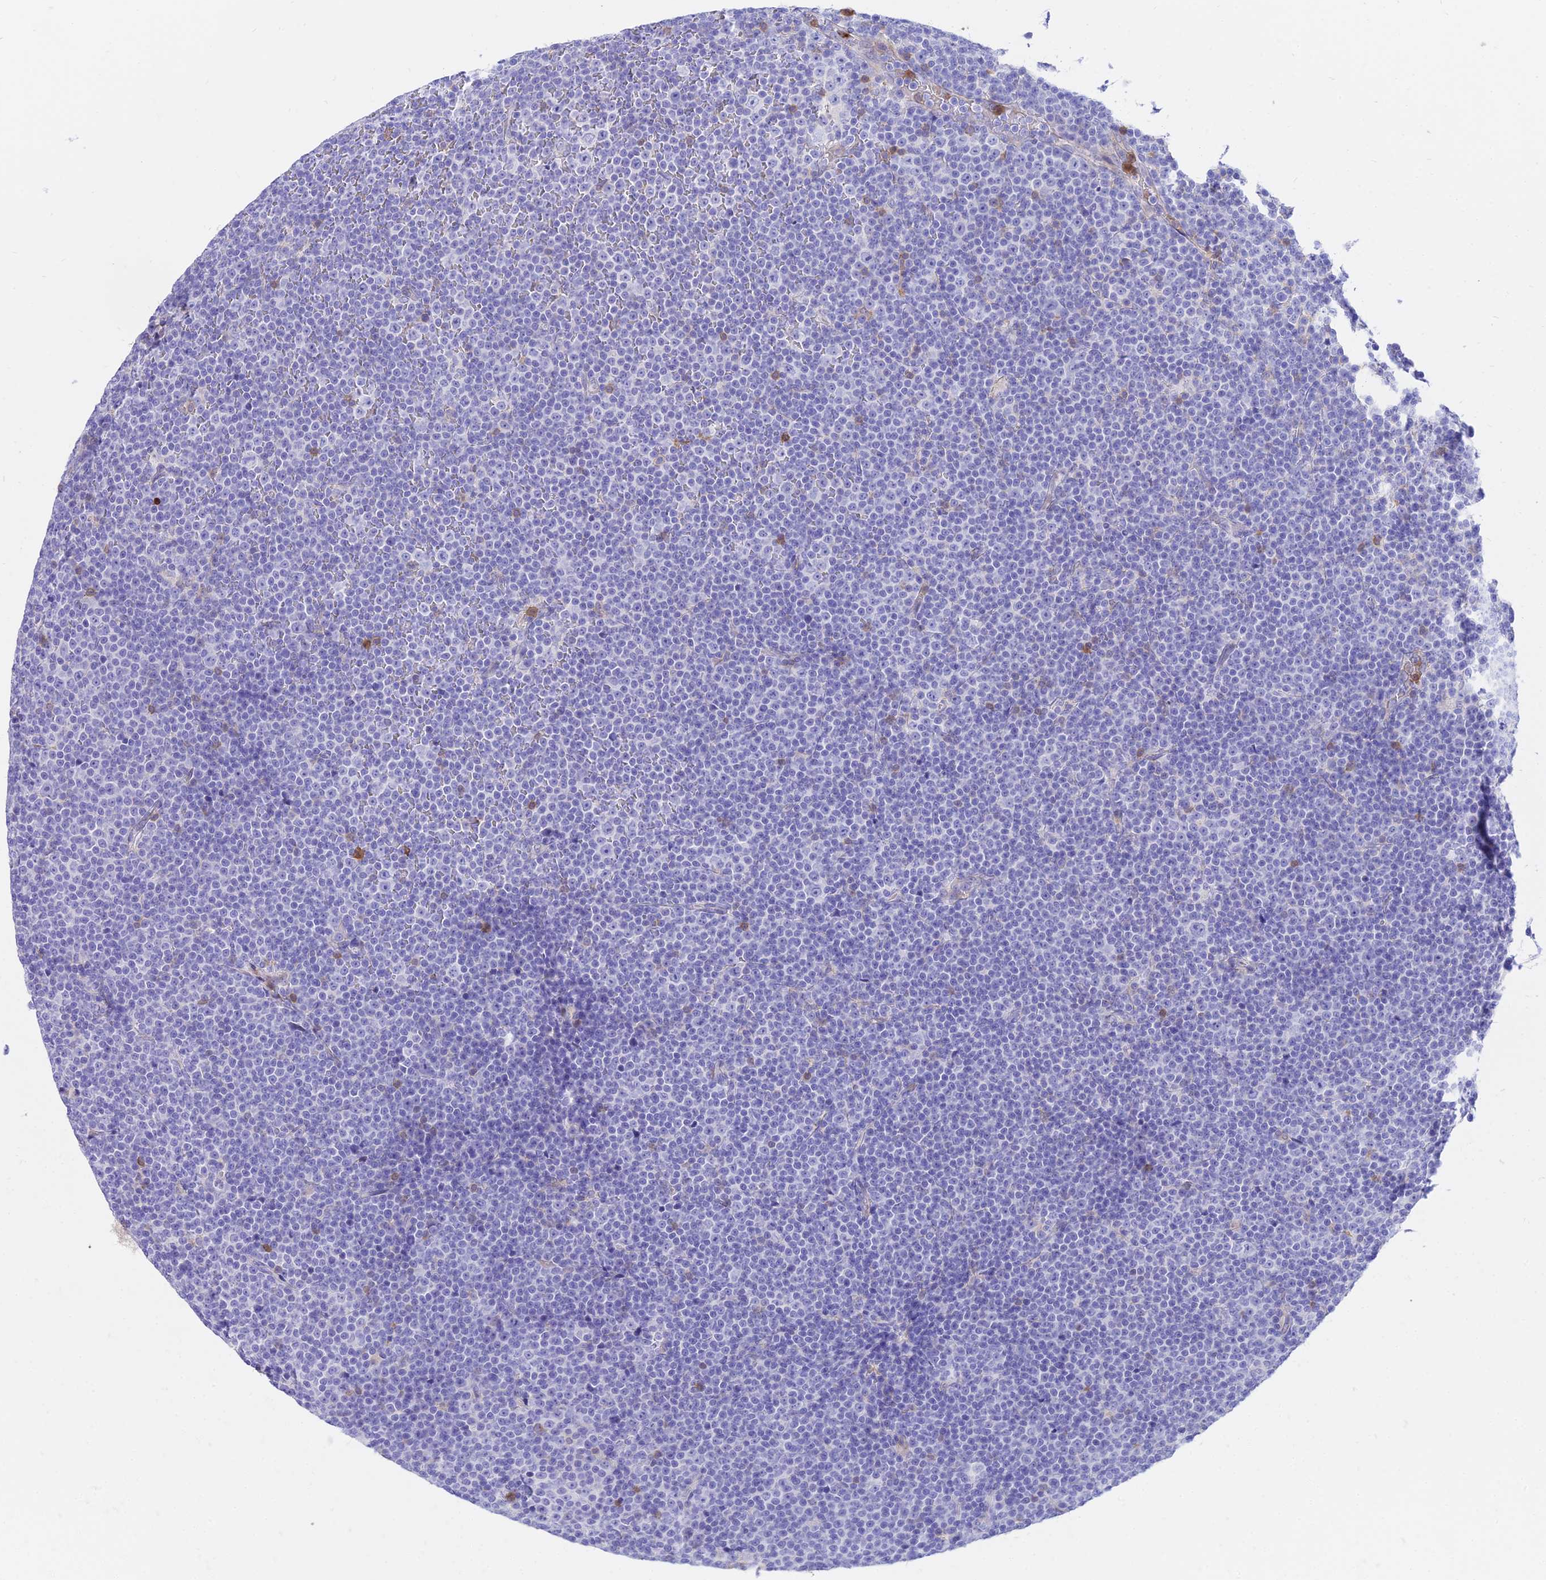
{"staining": {"intensity": "negative", "quantity": "none", "location": "none"}, "tissue": "lymphoma", "cell_type": "Tumor cells", "image_type": "cancer", "snomed": [{"axis": "morphology", "description": "Malignant lymphoma, non-Hodgkin's type, Low grade"}, {"axis": "topography", "description": "Lymph node"}], "caption": "Tumor cells show no significant protein positivity in lymphoma.", "gene": "SREK1IP1", "patient": {"sex": "female", "age": 67}}